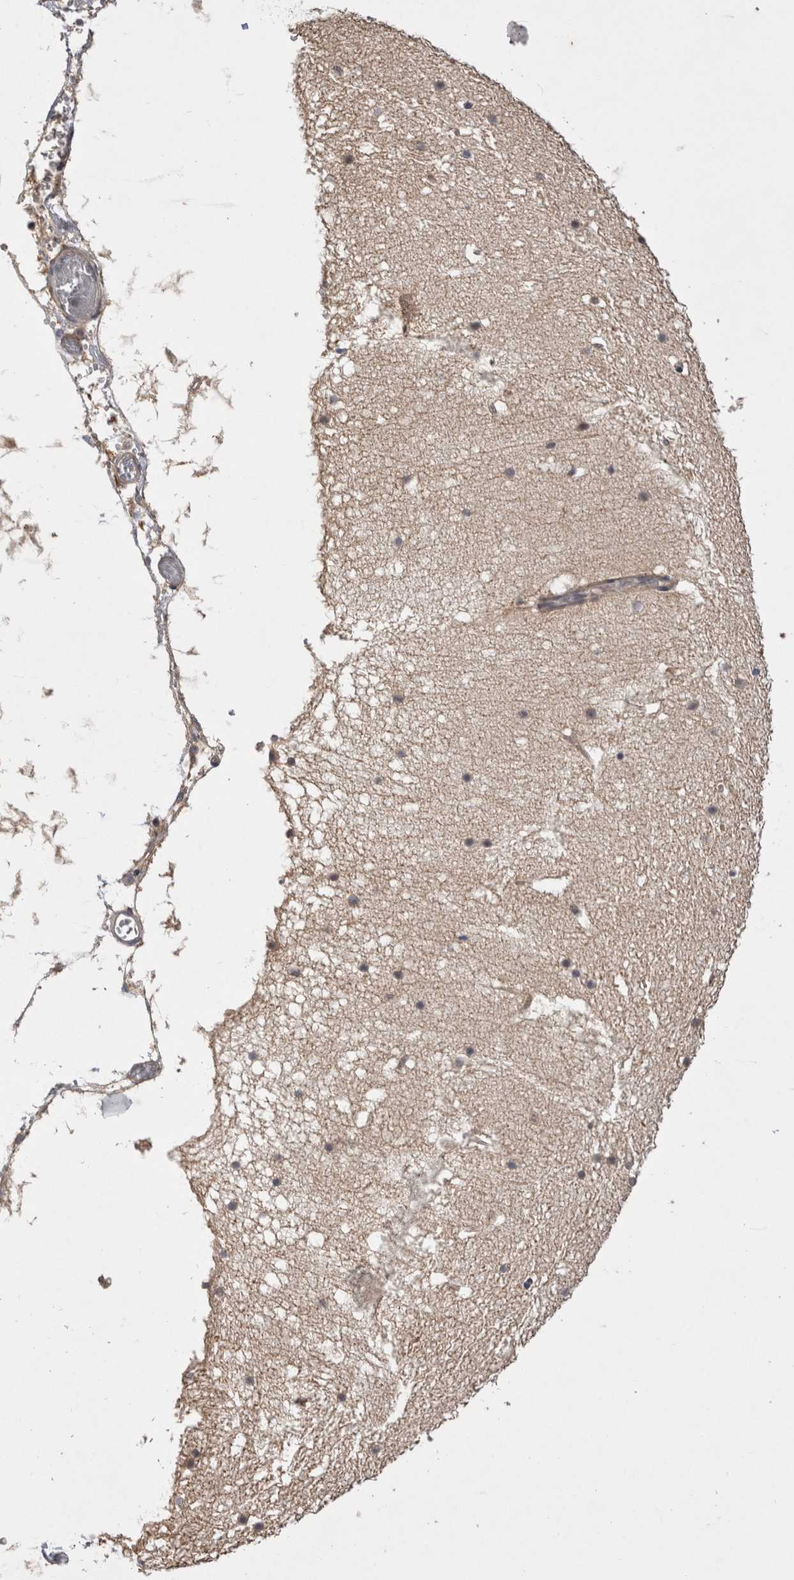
{"staining": {"intensity": "weak", "quantity": "<25%", "location": "cytoplasmic/membranous"}, "tissue": "cerebellum", "cell_type": "Cells in granular layer", "image_type": "normal", "snomed": [{"axis": "morphology", "description": "Normal tissue, NOS"}, {"axis": "topography", "description": "Cerebellum"}], "caption": "IHC image of unremarkable human cerebellum stained for a protein (brown), which demonstrates no positivity in cells in granular layer.", "gene": "CERS3", "patient": {"sex": "male", "age": 57}}